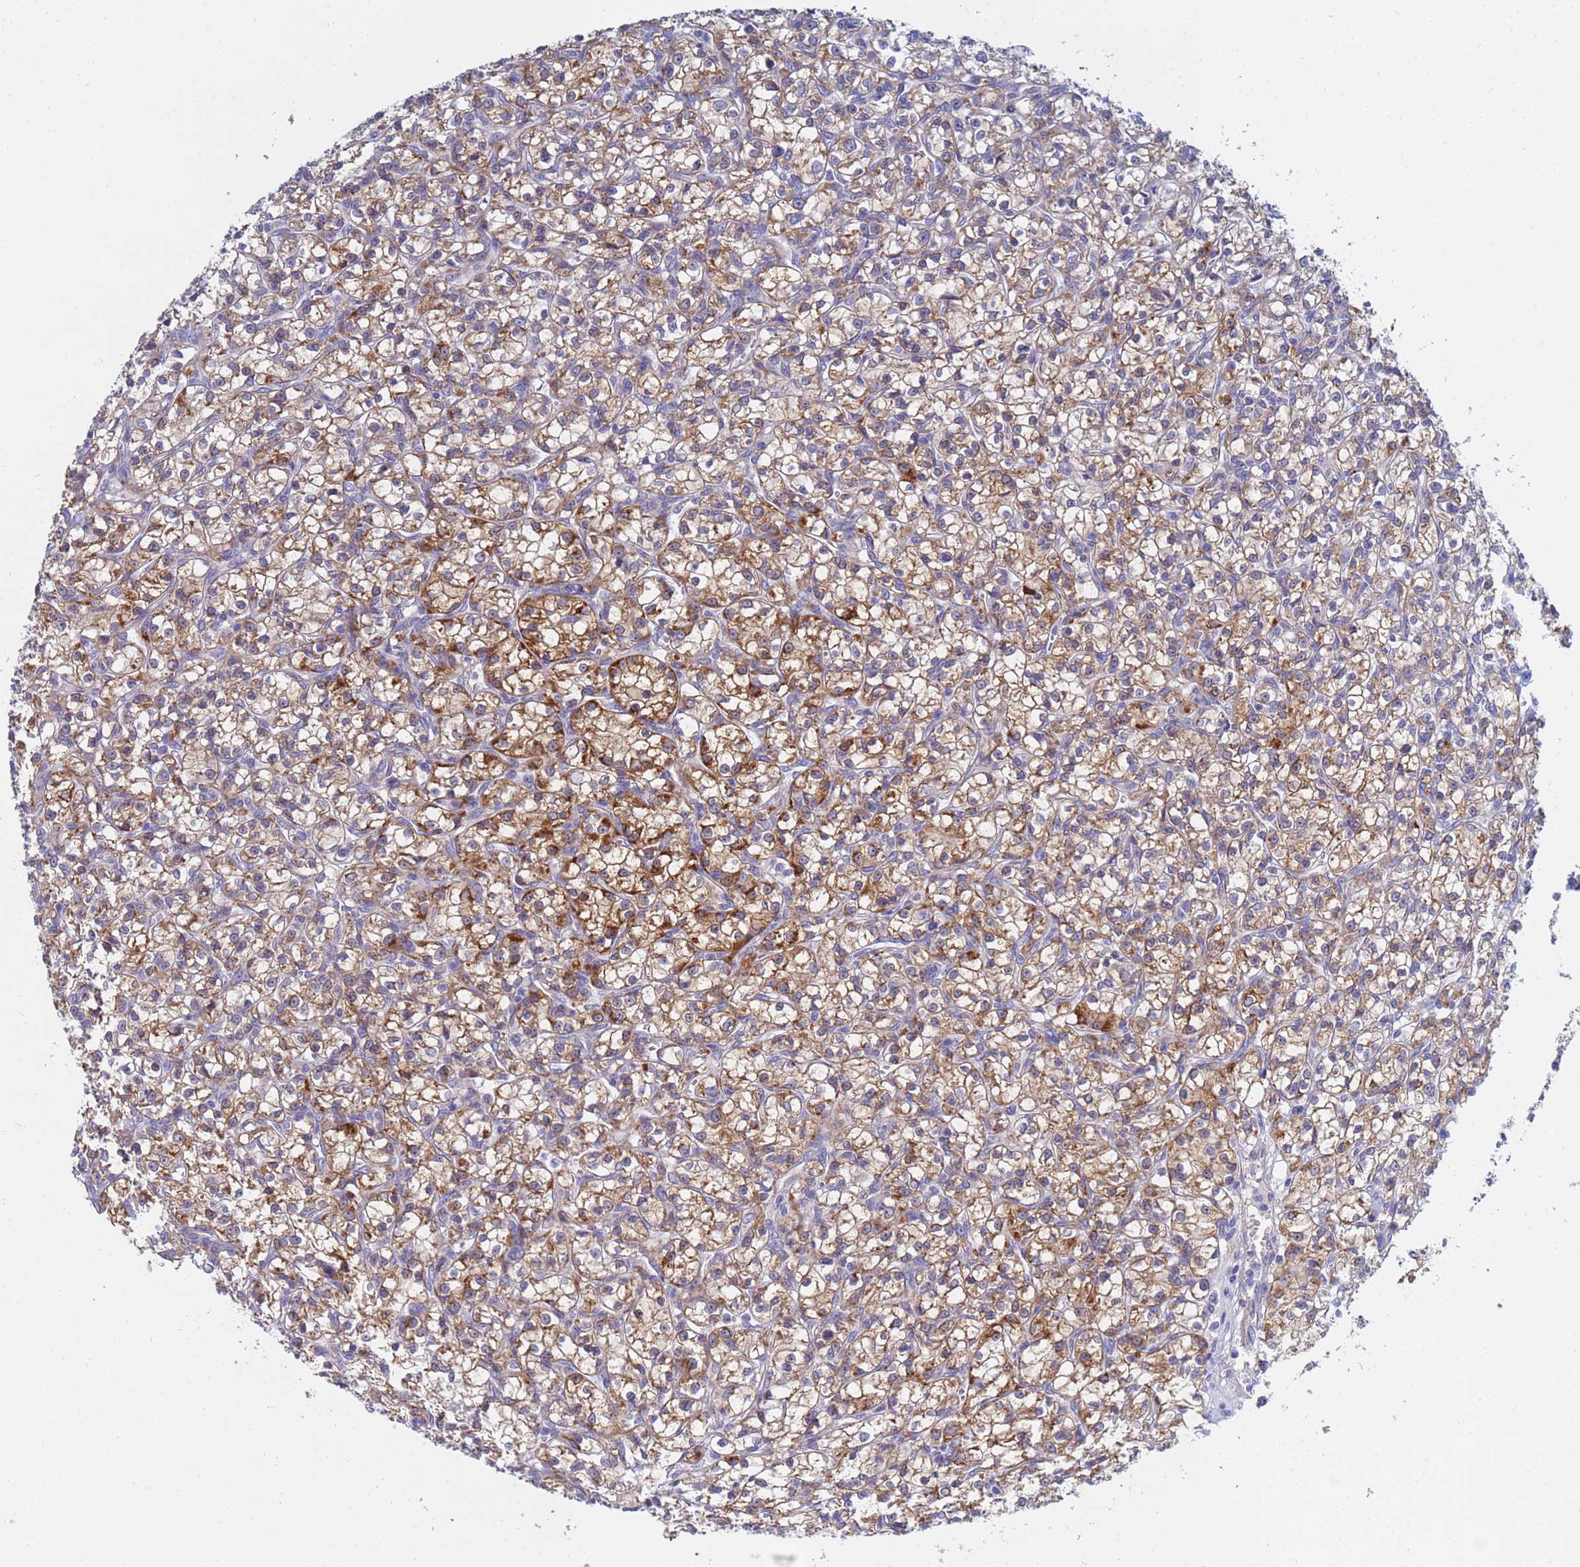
{"staining": {"intensity": "moderate", "quantity": ">75%", "location": "cytoplasmic/membranous"}, "tissue": "renal cancer", "cell_type": "Tumor cells", "image_type": "cancer", "snomed": [{"axis": "morphology", "description": "Adenocarcinoma, NOS"}, {"axis": "topography", "description": "Kidney"}], "caption": "Brown immunohistochemical staining in human renal cancer (adenocarcinoma) exhibits moderate cytoplasmic/membranous positivity in approximately >75% of tumor cells.", "gene": "SDR39U1", "patient": {"sex": "female", "age": 59}}